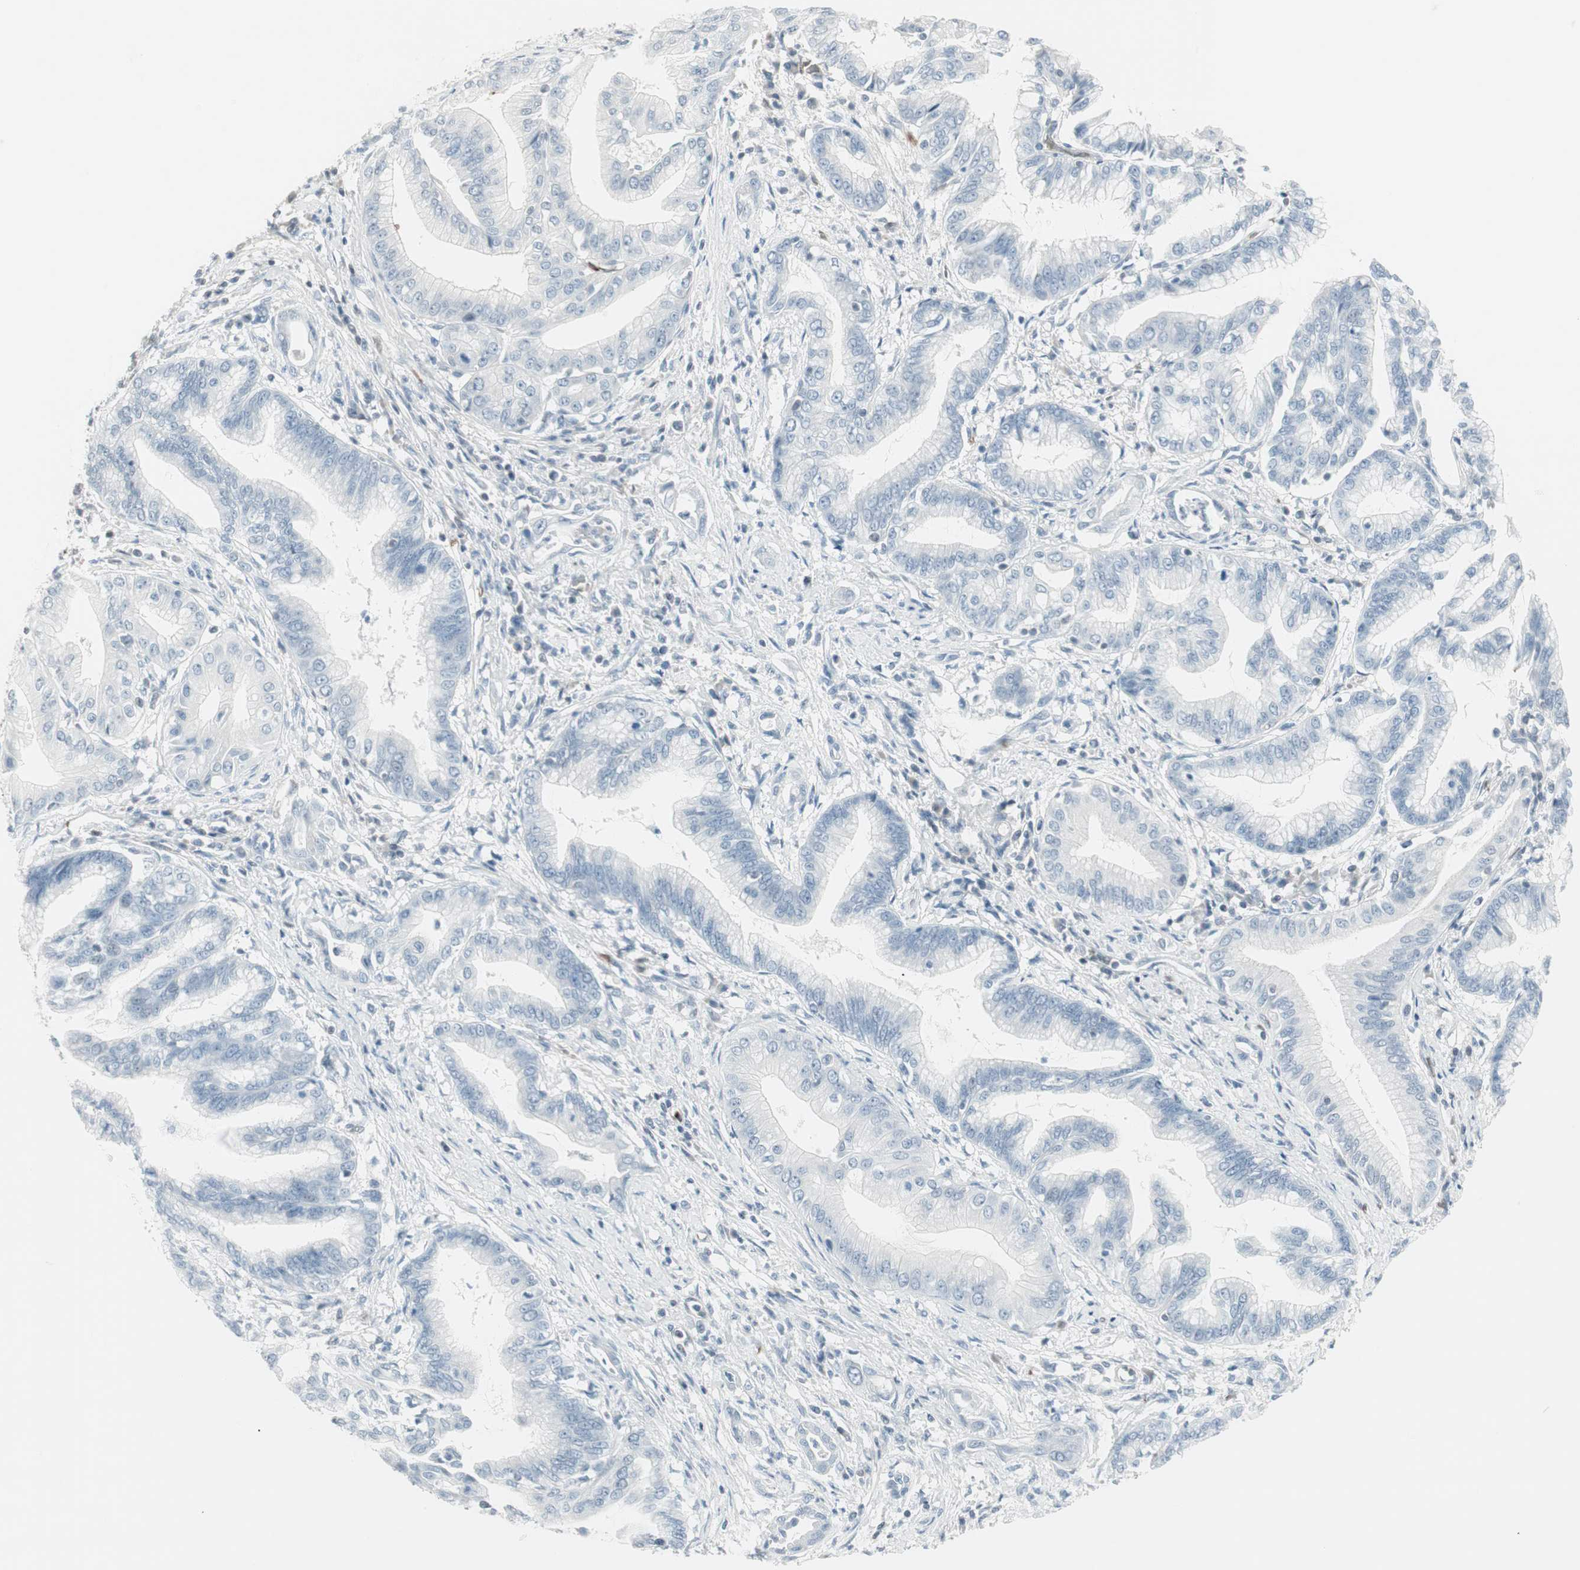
{"staining": {"intensity": "negative", "quantity": "none", "location": "none"}, "tissue": "pancreatic cancer", "cell_type": "Tumor cells", "image_type": "cancer", "snomed": [{"axis": "morphology", "description": "Adenocarcinoma, NOS"}, {"axis": "topography", "description": "Pancreas"}], "caption": "Human adenocarcinoma (pancreatic) stained for a protein using immunohistochemistry (IHC) exhibits no staining in tumor cells.", "gene": "MAP4K1", "patient": {"sex": "female", "age": 64}}